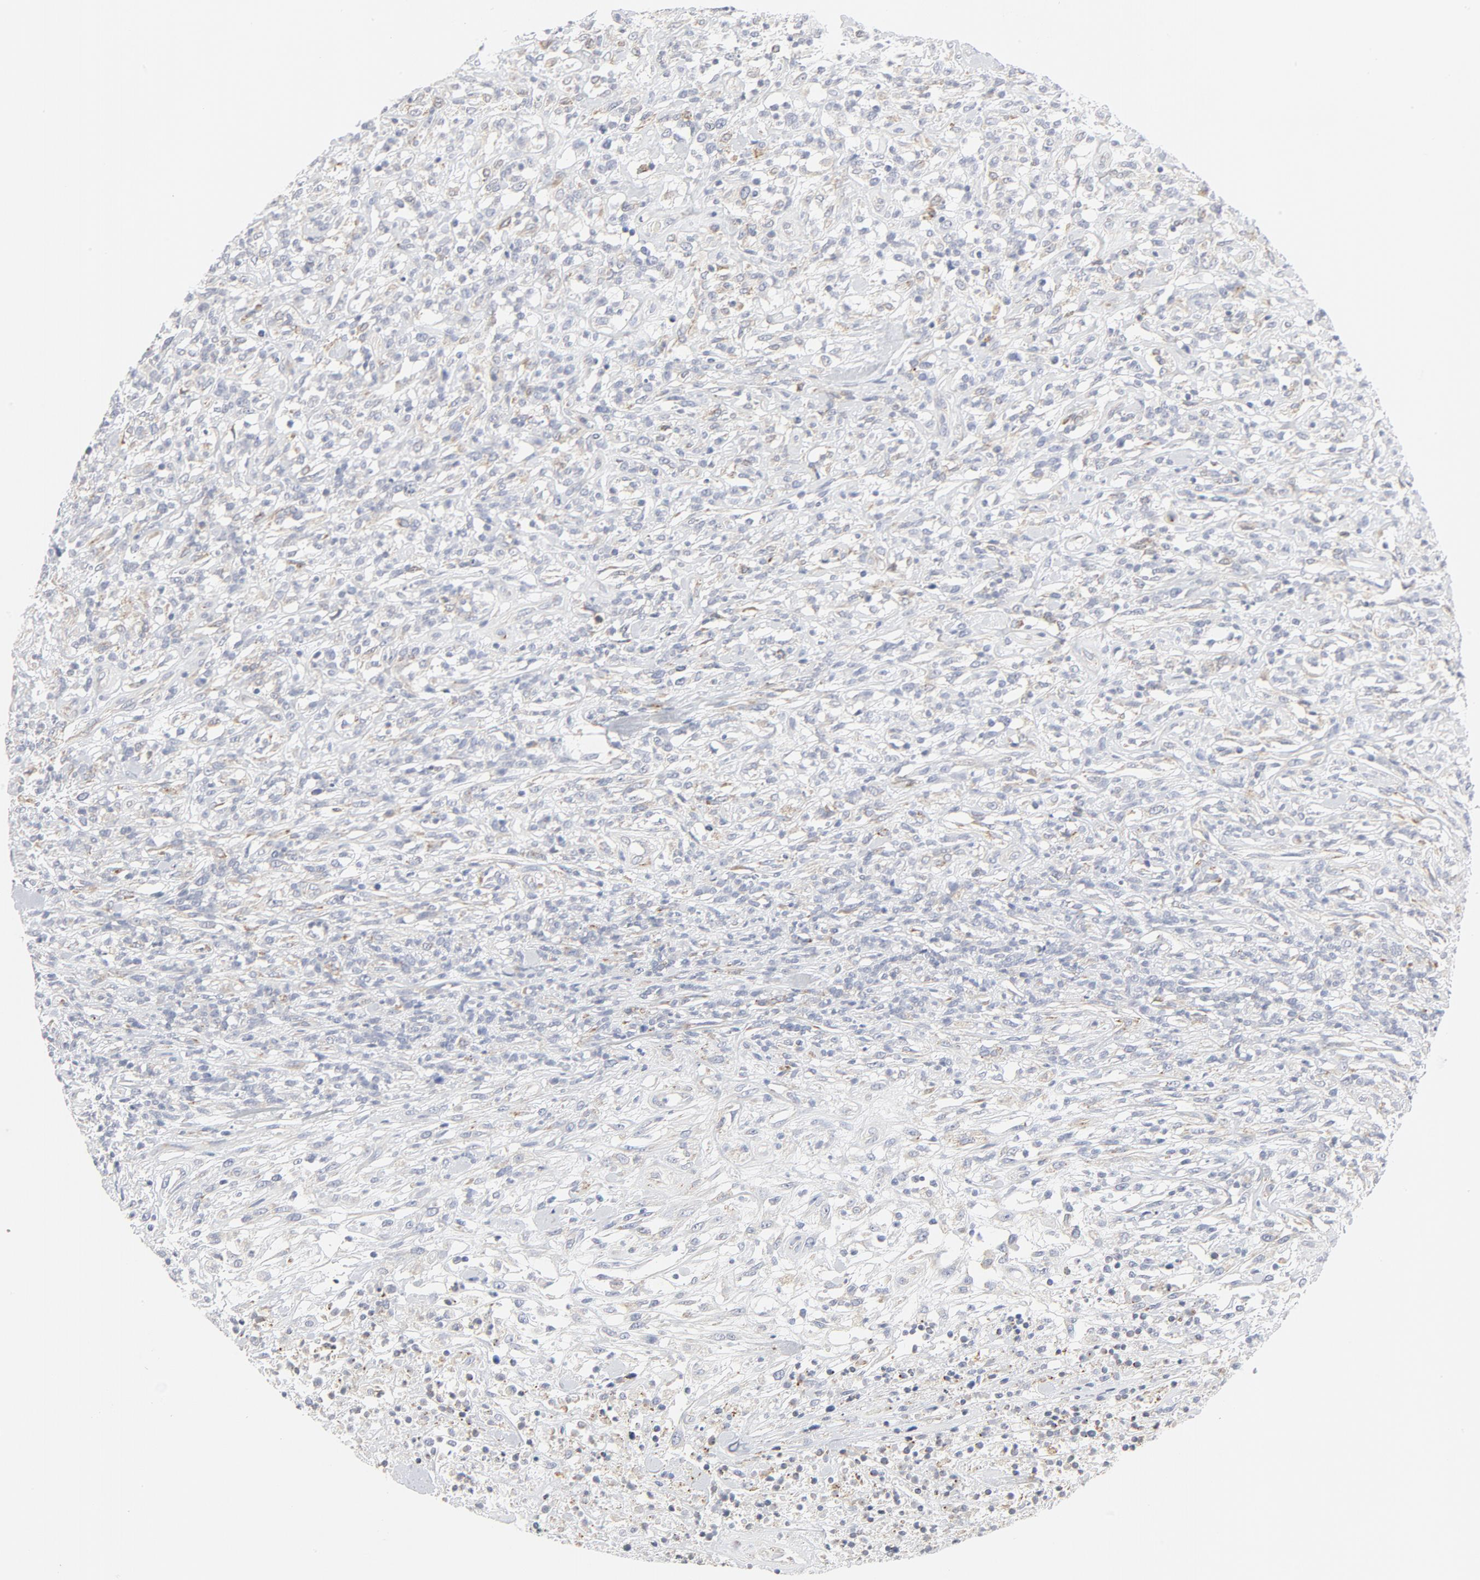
{"staining": {"intensity": "negative", "quantity": "none", "location": "none"}, "tissue": "lymphoma", "cell_type": "Tumor cells", "image_type": "cancer", "snomed": [{"axis": "morphology", "description": "Malignant lymphoma, non-Hodgkin's type, High grade"}, {"axis": "topography", "description": "Lymph node"}], "caption": "An IHC image of malignant lymphoma, non-Hodgkin's type (high-grade) is shown. There is no staining in tumor cells of malignant lymphoma, non-Hodgkin's type (high-grade).", "gene": "LRP6", "patient": {"sex": "female", "age": 73}}